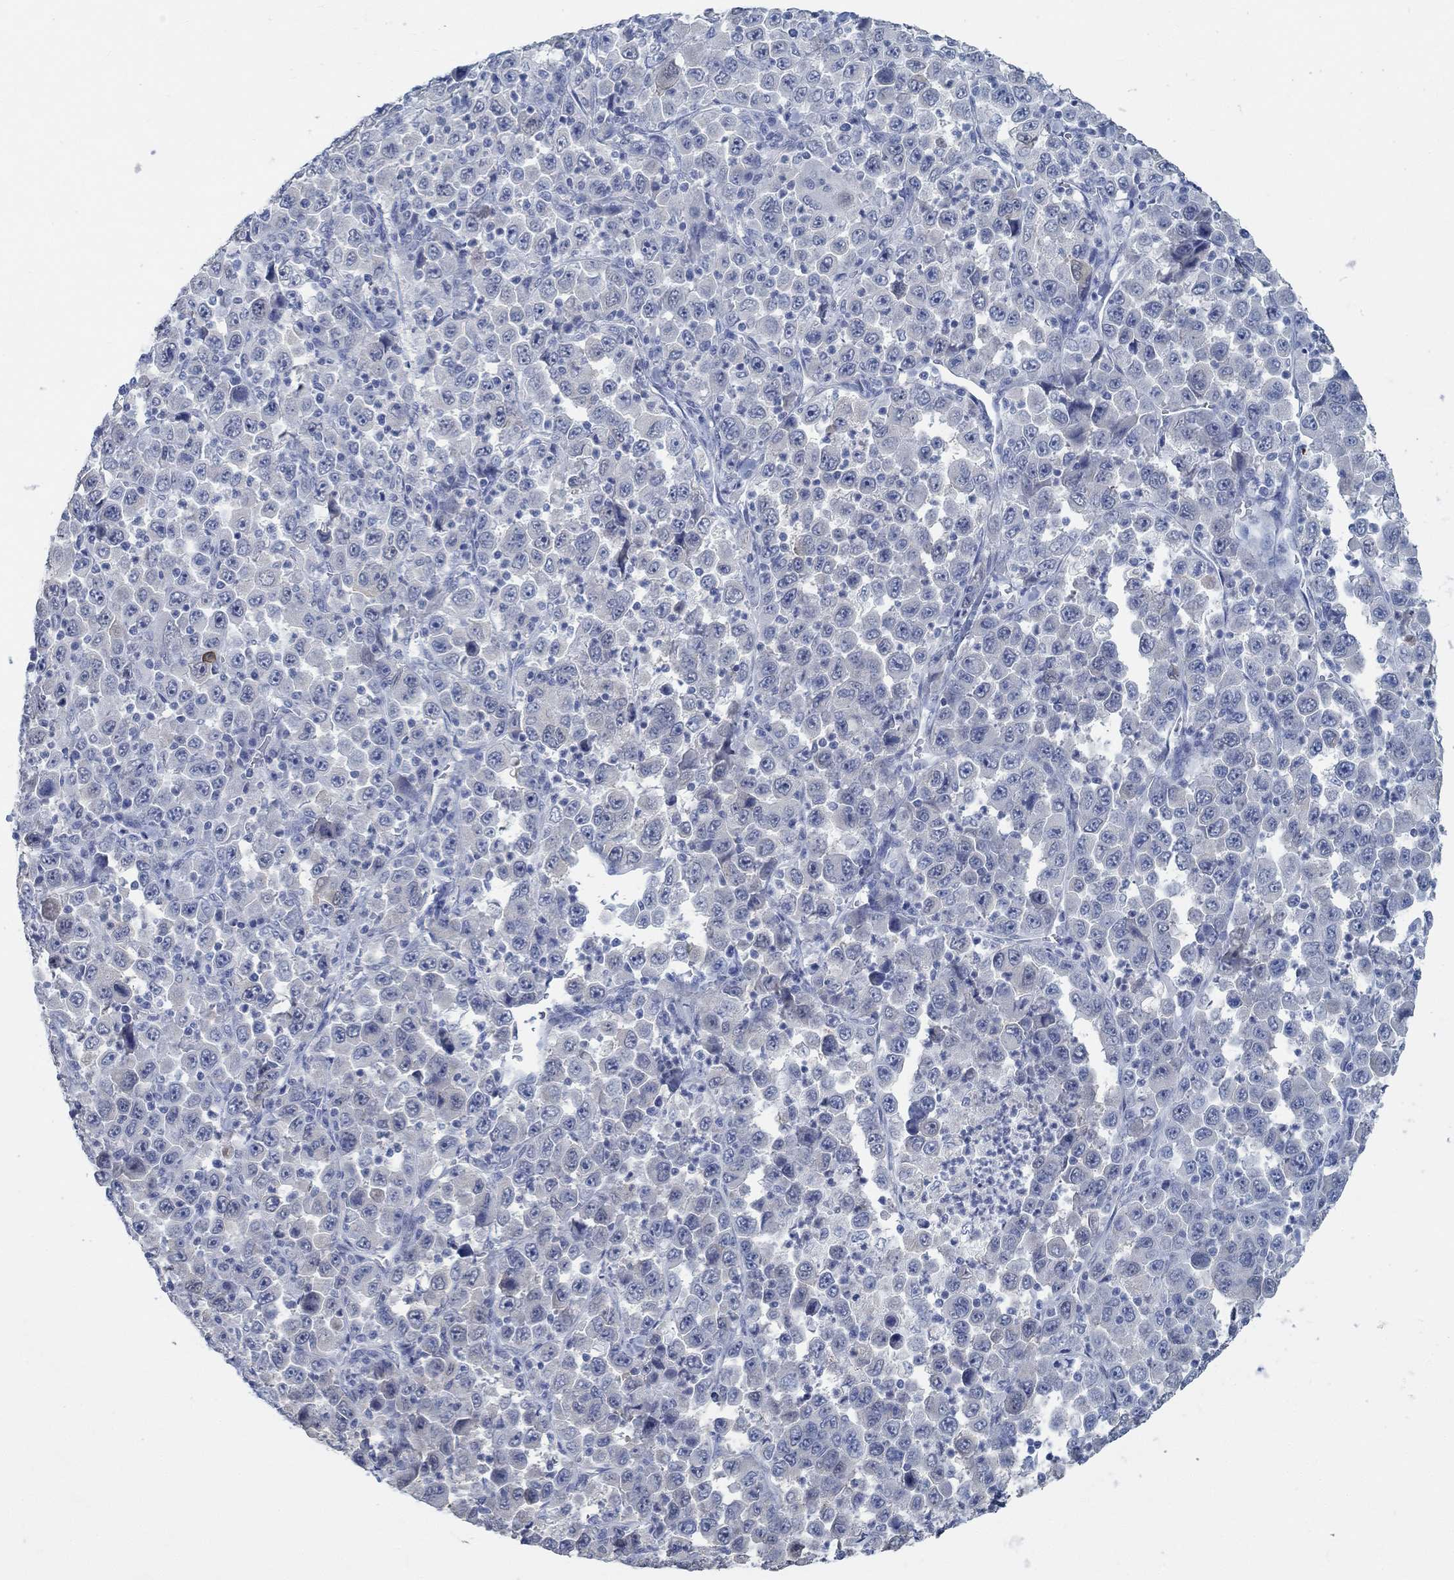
{"staining": {"intensity": "negative", "quantity": "none", "location": "none"}, "tissue": "stomach cancer", "cell_type": "Tumor cells", "image_type": "cancer", "snomed": [{"axis": "morphology", "description": "Normal tissue, NOS"}, {"axis": "morphology", "description": "Adenocarcinoma, NOS"}, {"axis": "topography", "description": "Stomach, upper"}, {"axis": "topography", "description": "Stomach"}], "caption": "This photomicrograph is of stomach cancer (adenocarcinoma) stained with IHC to label a protein in brown with the nuclei are counter-stained blue. There is no staining in tumor cells. (DAB (3,3'-diaminobenzidine) IHC, high magnification).", "gene": "TEKT4", "patient": {"sex": "male", "age": 59}}